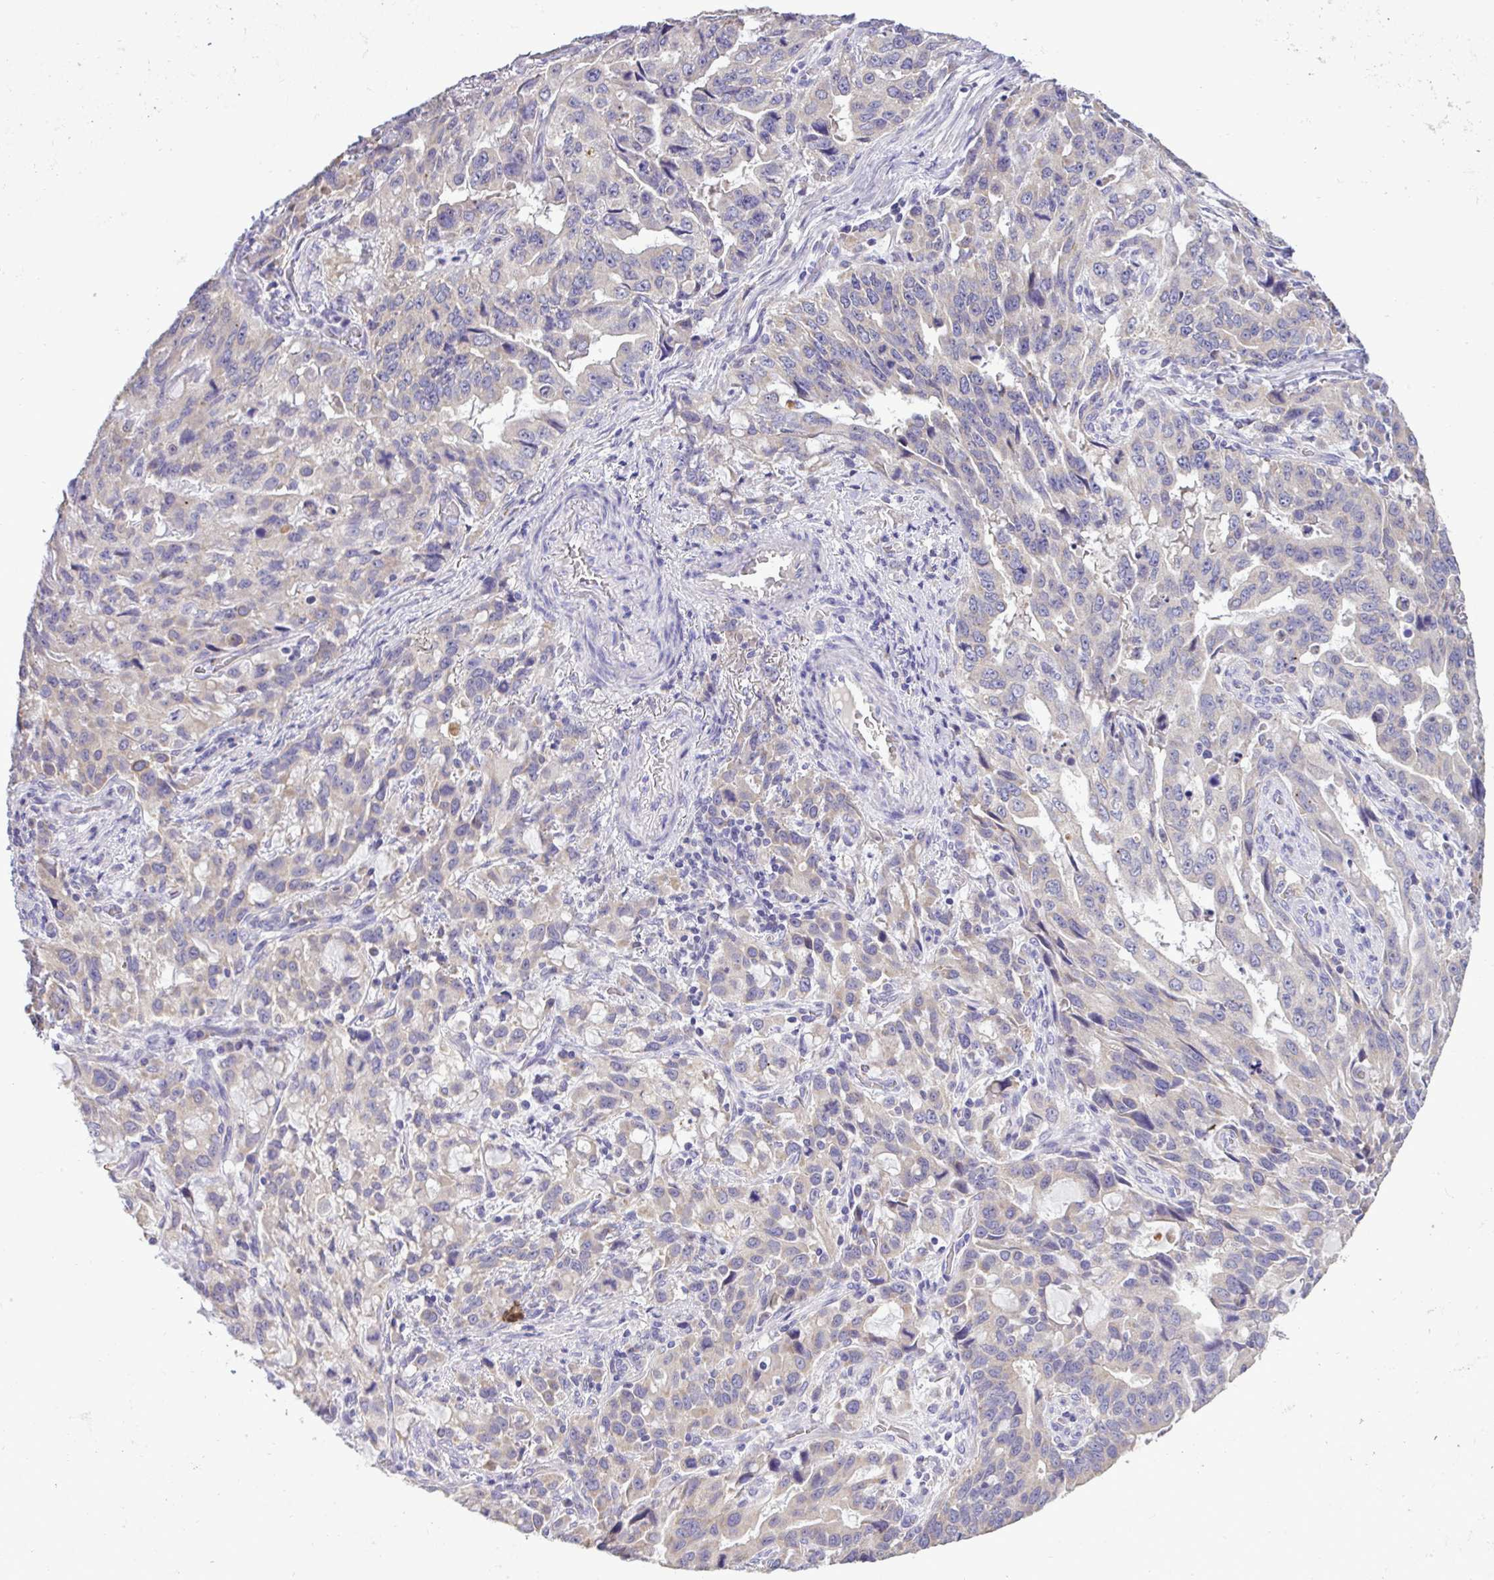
{"staining": {"intensity": "weak", "quantity": "25%-75%", "location": "cytoplasmic/membranous"}, "tissue": "stomach cancer", "cell_type": "Tumor cells", "image_type": "cancer", "snomed": [{"axis": "morphology", "description": "Adenocarcinoma, NOS"}, {"axis": "topography", "description": "Stomach, upper"}], "caption": "Immunohistochemistry (IHC) of stomach cancer (adenocarcinoma) reveals low levels of weak cytoplasmic/membranous expression in about 25%-75% of tumor cells.", "gene": "ST8SIA2", "patient": {"sex": "male", "age": 85}}